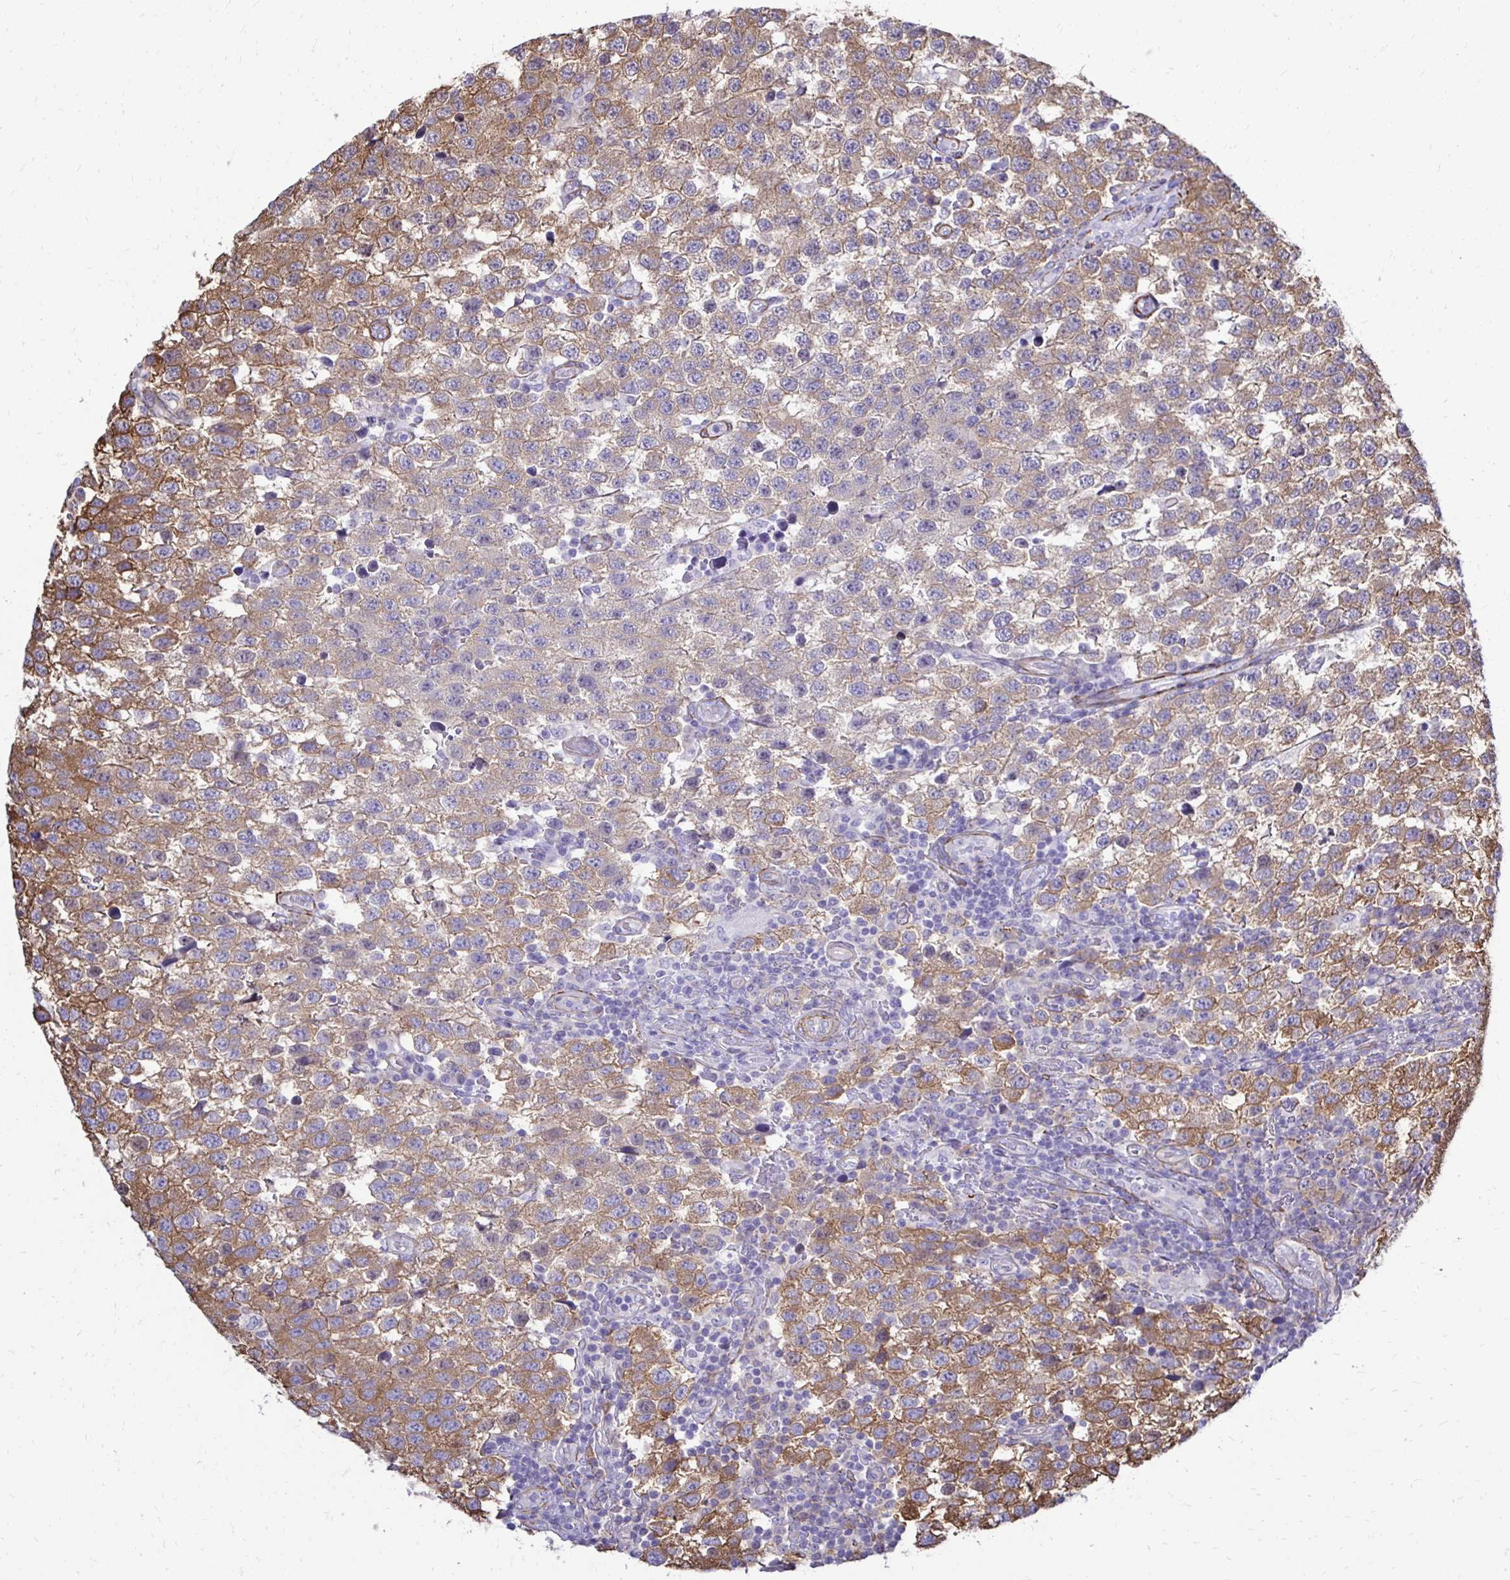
{"staining": {"intensity": "moderate", "quantity": "25%-75%", "location": "cytoplasmic/membranous"}, "tissue": "testis cancer", "cell_type": "Tumor cells", "image_type": "cancer", "snomed": [{"axis": "morphology", "description": "Seminoma, NOS"}, {"axis": "topography", "description": "Testis"}], "caption": "Protein staining reveals moderate cytoplasmic/membranous positivity in about 25%-75% of tumor cells in testis cancer. Immunohistochemistry stains the protein of interest in brown and the nuclei are stained blue.", "gene": "CTPS1", "patient": {"sex": "male", "age": 34}}